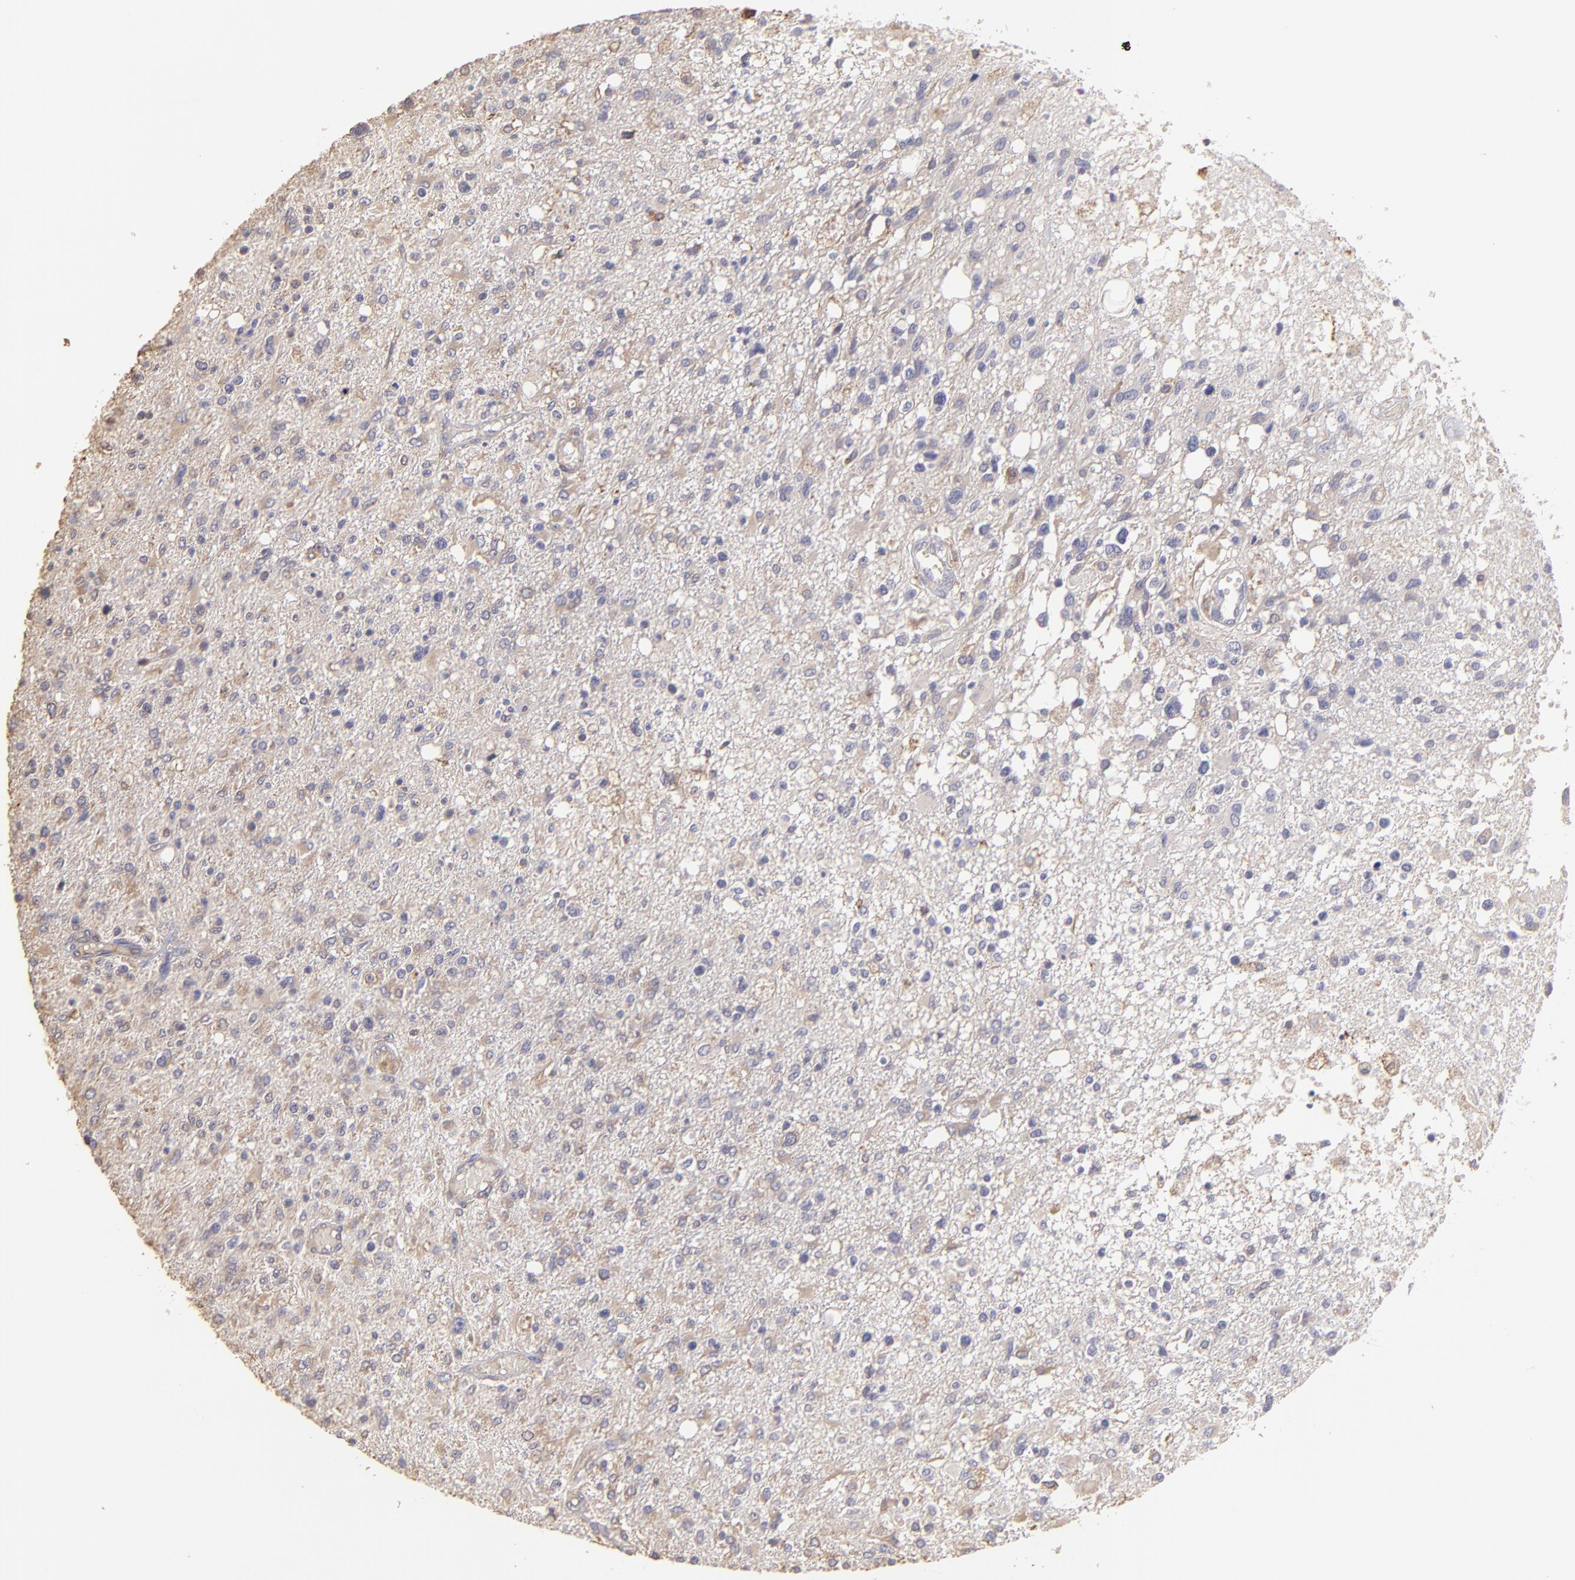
{"staining": {"intensity": "weak", "quantity": ">75%", "location": "cytoplasmic/membranous"}, "tissue": "glioma", "cell_type": "Tumor cells", "image_type": "cancer", "snomed": [{"axis": "morphology", "description": "Glioma, malignant, High grade"}, {"axis": "topography", "description": "Cerebral cortex"}], "caption": "Immunohistochemical staining of glioma displays low levels of weak cytoplasmic/membranous protein staining in approximately >75% of tumor cells. (brown staining indicates protein expression, while blue staining denotes nuclei).", "gene": "CALR", "patient": {"sex": "male", "age": 76}}